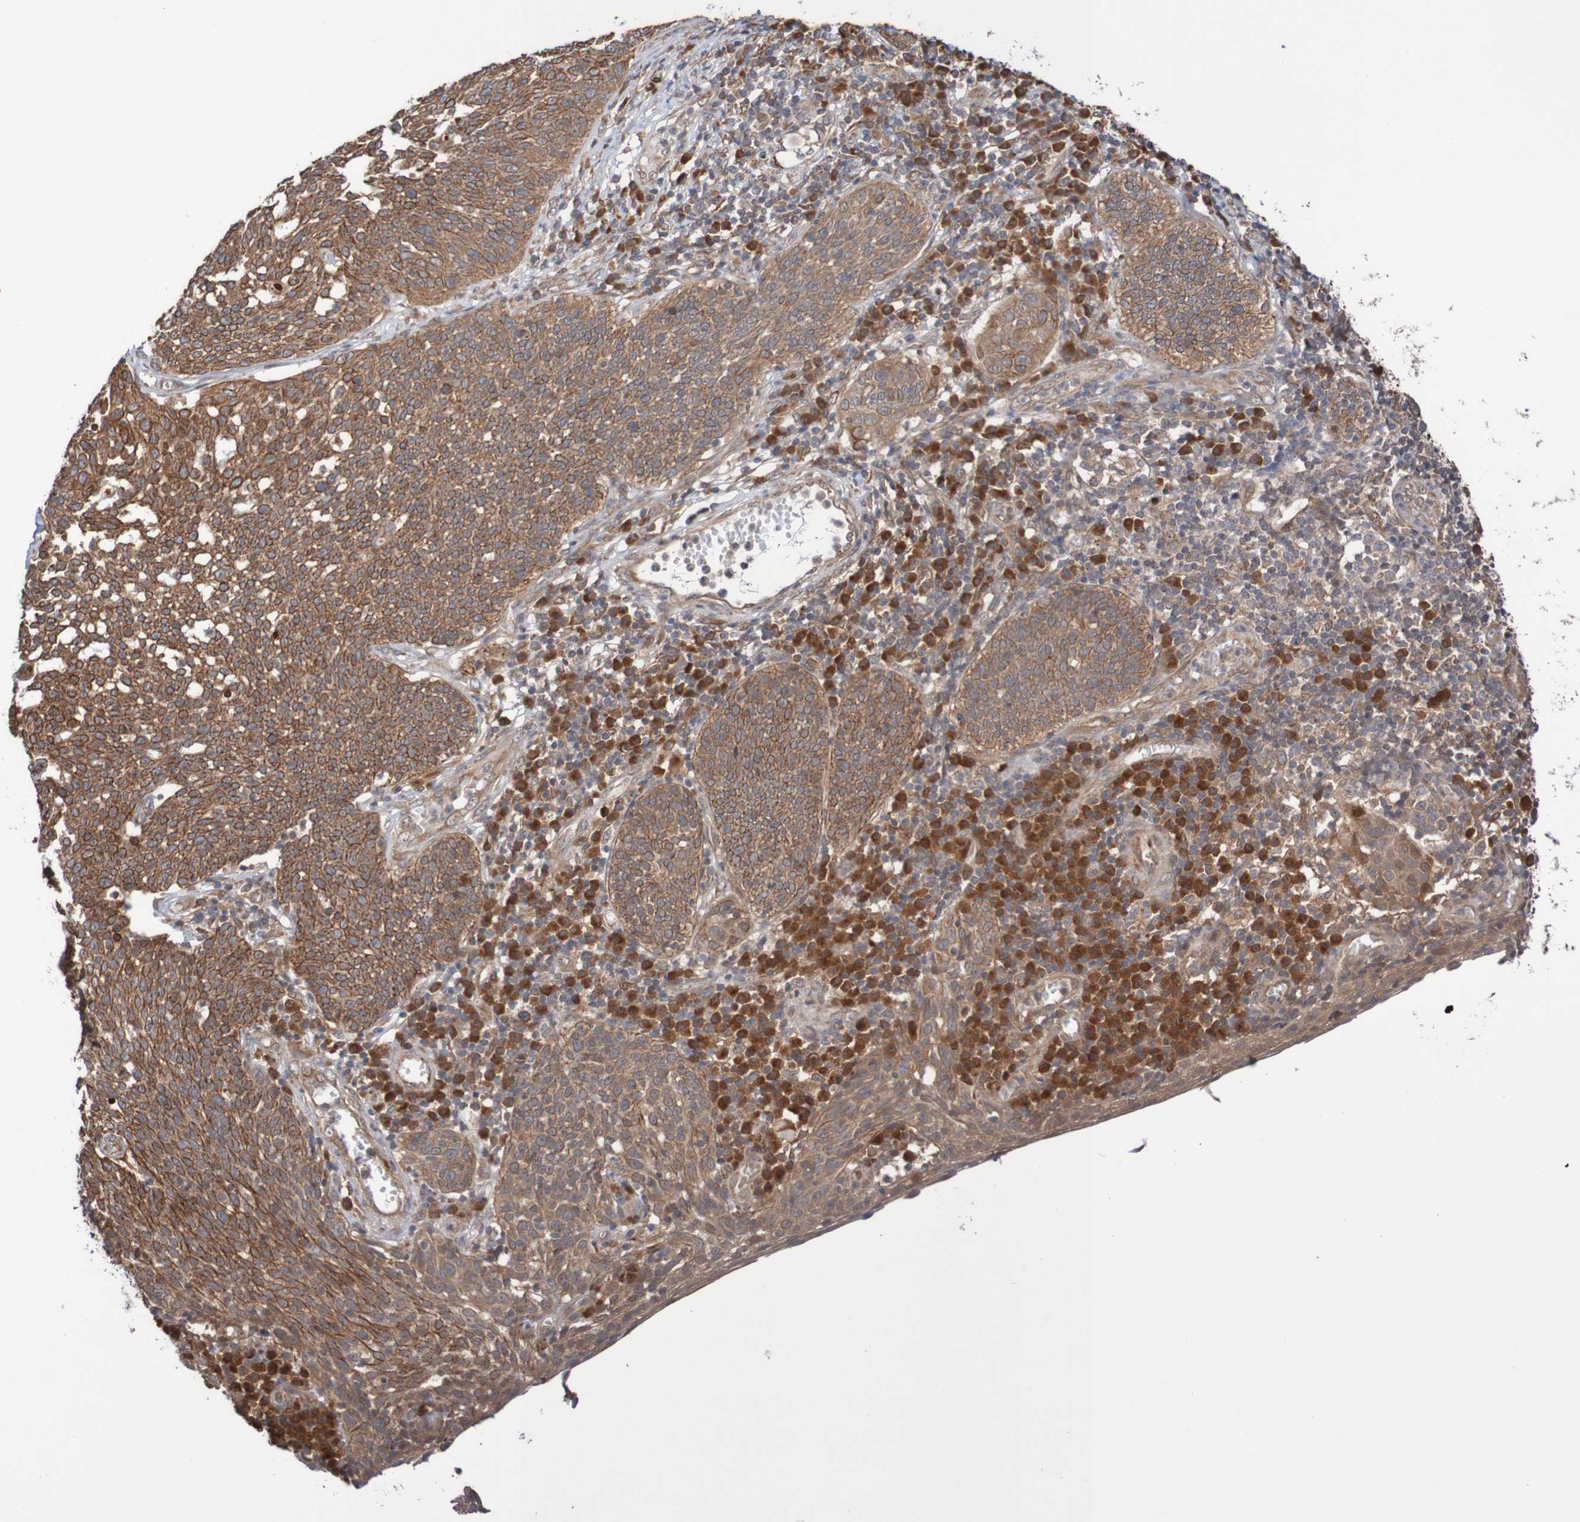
{"staining": {"intensity": "moderate", "quantity": ">75%", "location": "cytoplasmic/membranous"}, "tissue": "cervical cancer", "cell_type": "Tumor cells", "image_type": "cancer", "snomed": [{"axis": "morphology", "description": "Squamous cell carcinoma, NOS"}, {"axis": "topography", "description": "Cervix"}], "caption": "An immunohistochemistry (IHC) photomicrograph of neoplastic tissue is shown. Protein staining in brown highlights moderate cytoplasmic/membranous positivity in cervical cancer (squamous cell carcinoma) within tumor cells.", "gene": "PHPT1", "patient": {"sex": "female", "age": 34}}